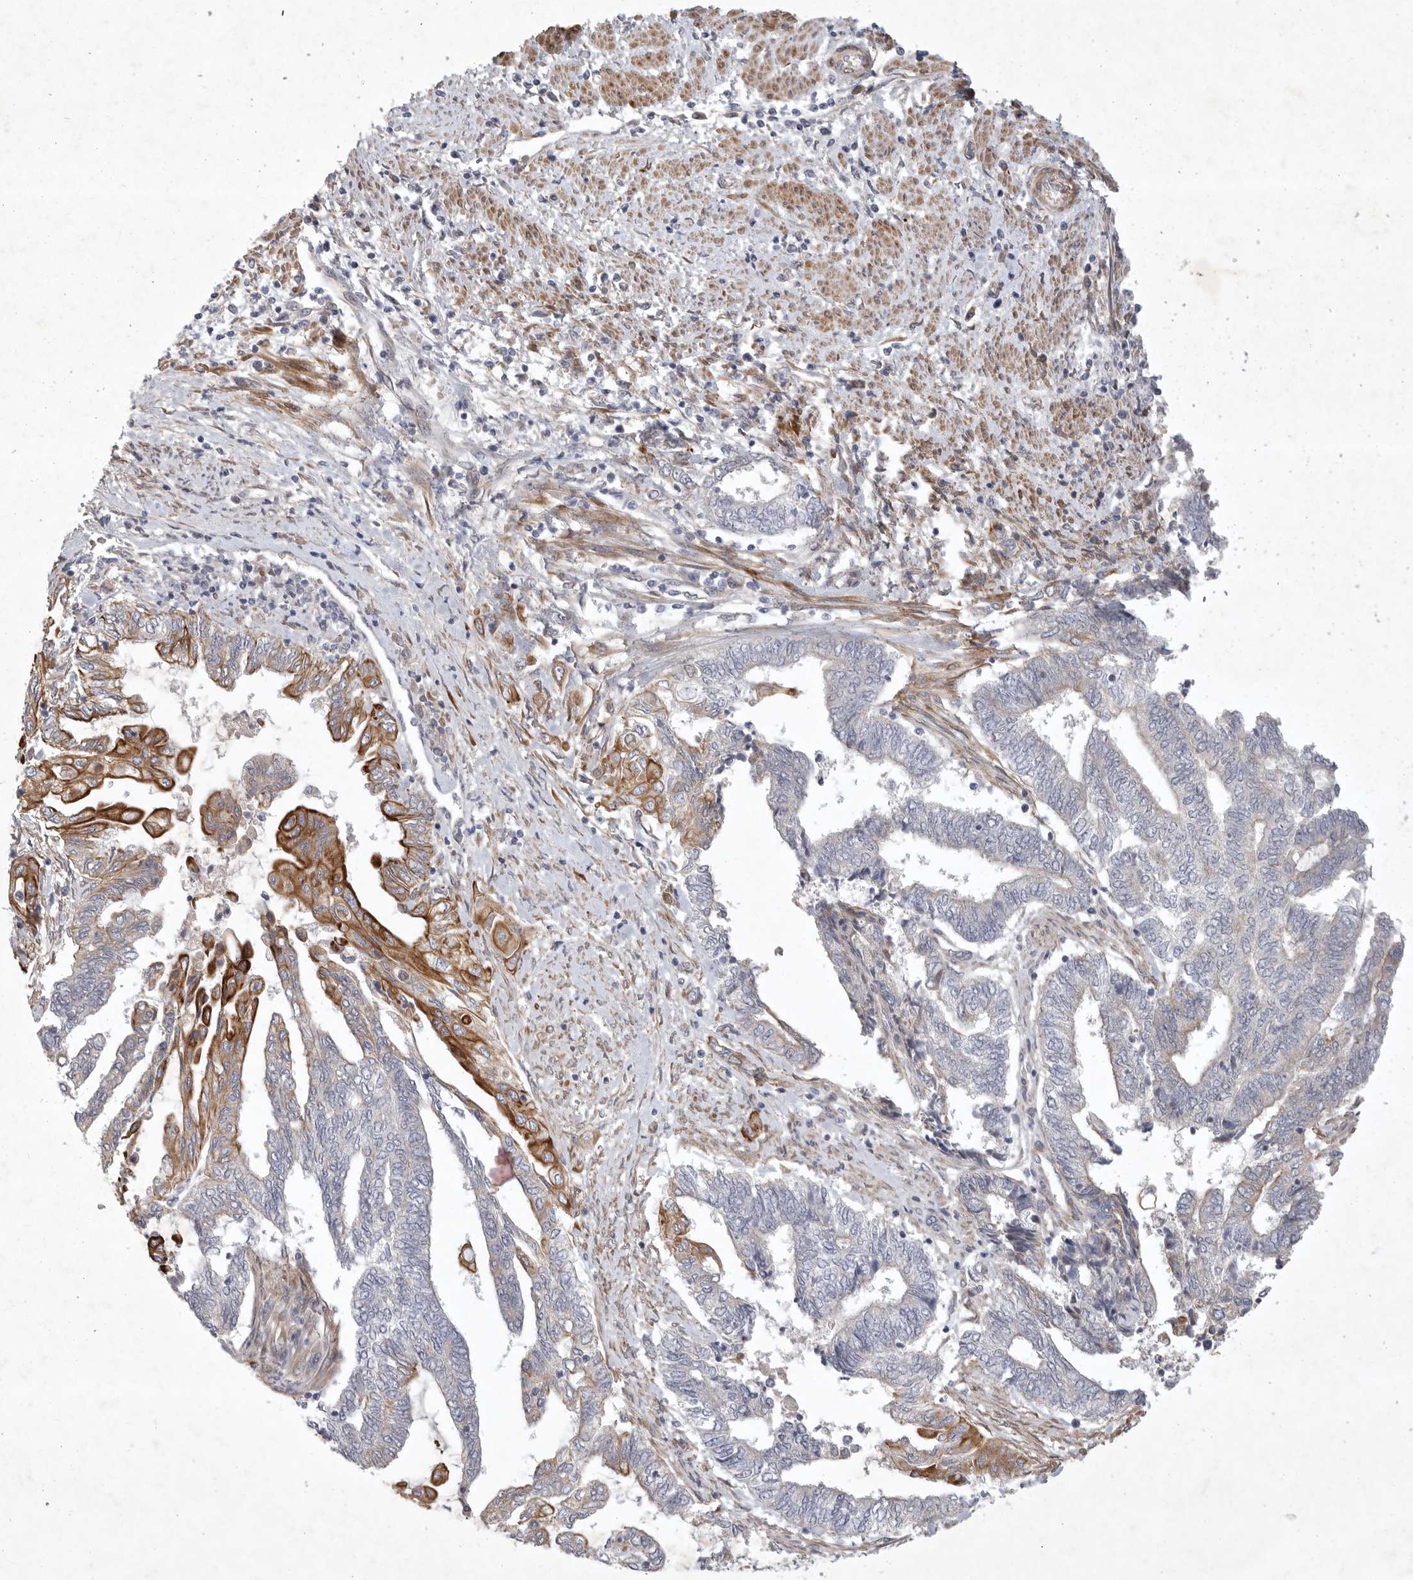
{"staining": {"intensity": "strong", "quantity": "<25%", "location": "cytoplasmic/membranous"}, "tissue": "endometrial cancer", "cell_type": "Tumor cells", "image_type": "cancer", "snomed": [{"axis": "morphology", "description": "Adenocarcinoma, NOS"}, {"axis": "topography", "description": "Uterus"}, {"axis": "topography", "description": "Endometrium"}], "caption": "Protein staining of endometrial cancer tissue shows strong cytoplasmic/membranous expression in approximately <25% of tumor cells.", "gene": "BZW2", "patient": {"sex": "female", "age": 70}}